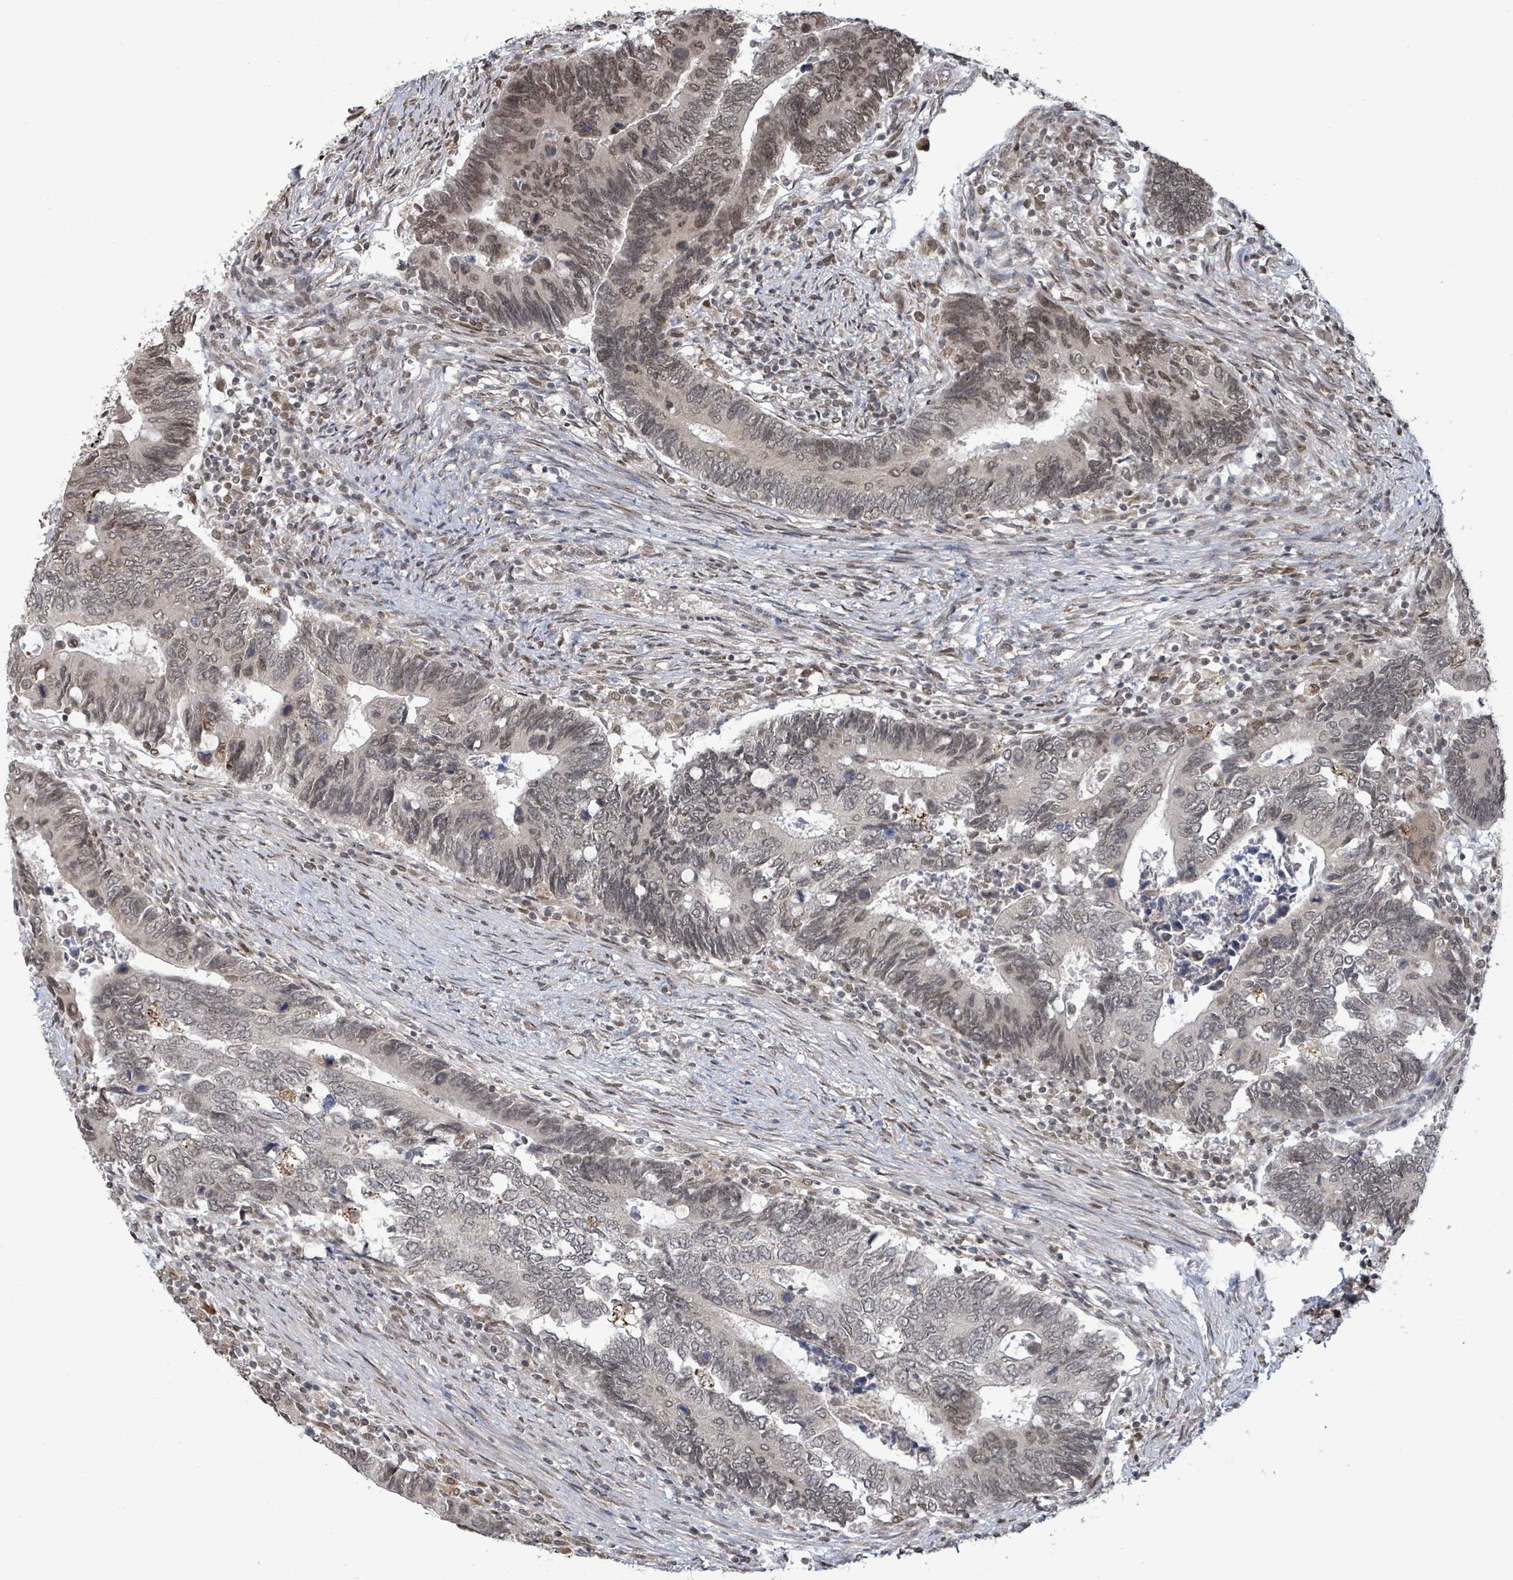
{"staining": {"intensity": "weak", "quantity": ">75%", "location": "nuclear"}, "tissue": "colorectal cancer", "cell_type": "Tumor cells", "image_type": "cancer", "snomed": [{"axis": "morphology", "description": "Adenocarcinoma, NOS"}, {"axis": "topography", "description": "Colon"}], "caption": "Brown immunohistochemical staining in colorectal adenocarcinoma displays weak nuclear staining in approximately >75% of tumor cells.", "gene": "SBF2", "patient": {"sex": "male", "age": 87}}